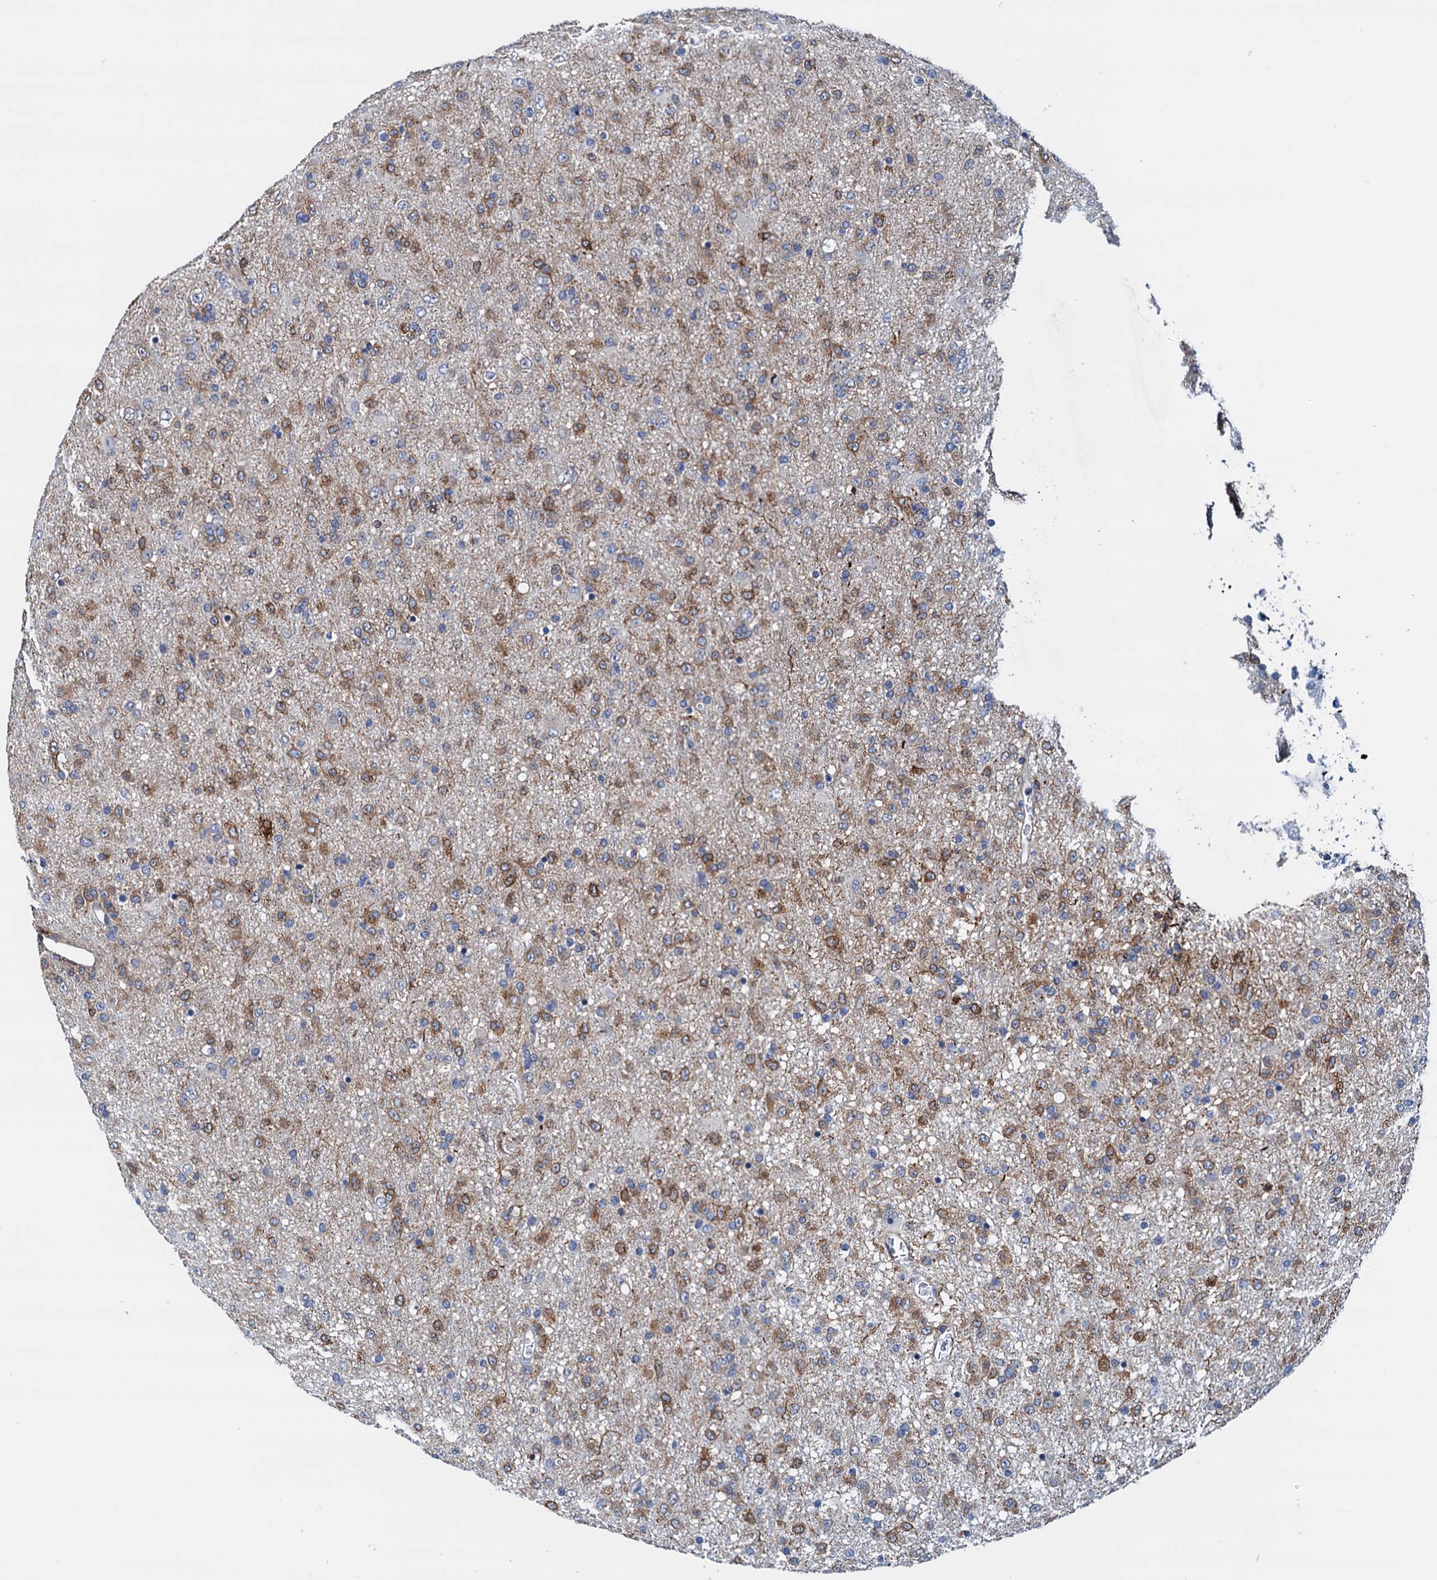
{"staining": {"intensity": "moderate", "quantity": "25%-75%", "location": "cytoplasmic/membranous"}, "tissue": "glioma", "cell_type": "Tumor cells", "image_type": "cancer", "snomed": [{"axis": "morphology", "description": "Glioma, malignant, Low grade"}, {"axis": "topography", "description": "Brain"}], "caption": "Glioma was stained to show a protein in brown. There is medium levels of moderate cytoplasmic/membranous staining in about 25%-75% of tumor cells. (brown staining indicates protein expression, while blue staining denotes nuclei).", "gene": "RASSF9", "patient": {"sex": "male", "age": 65}}